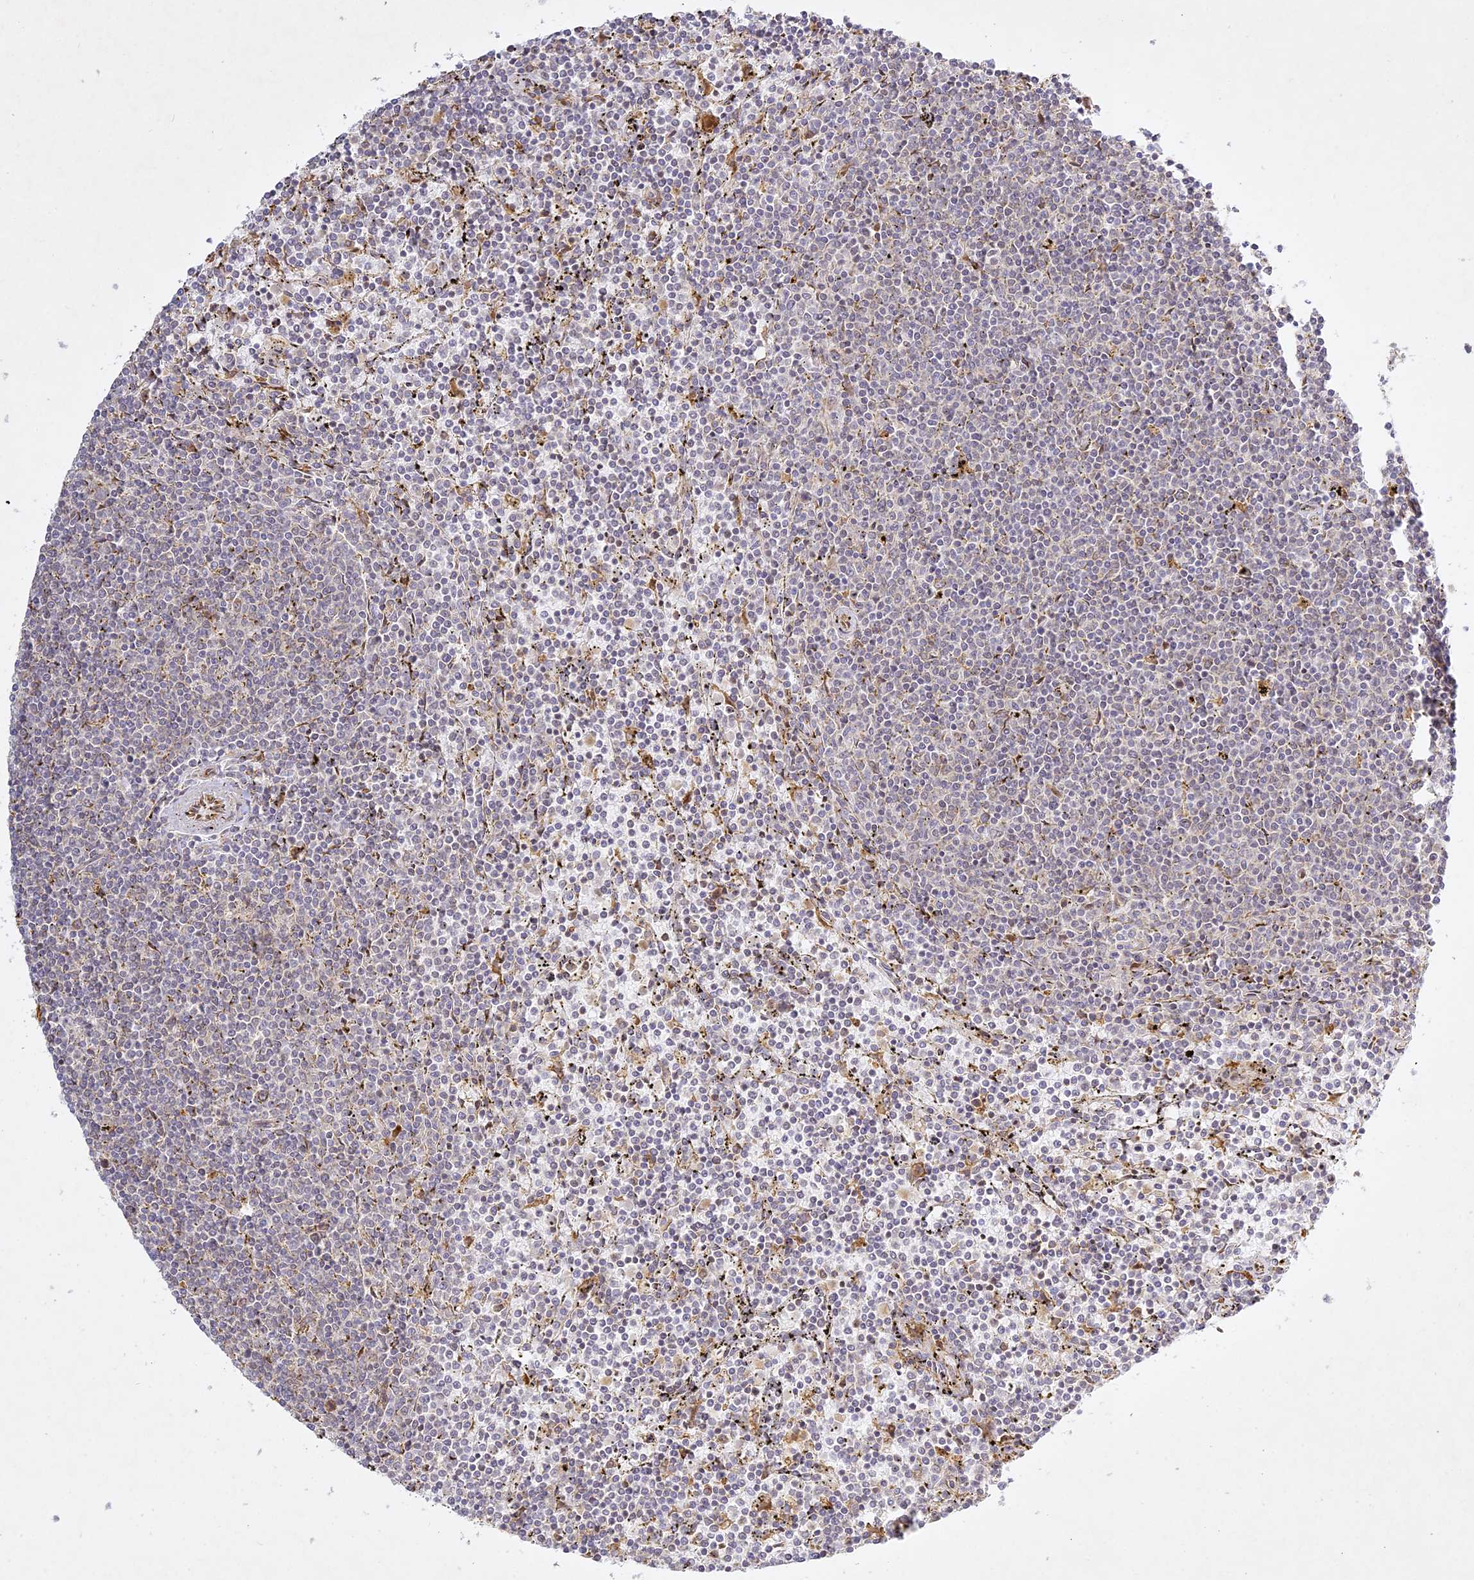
{"staining": {"intensity": "negative", "quantity": "none", "location": "none"}, "tissue": "lymphoma", "cell_type": "Tumor cells", "image_type": "cancer", "snomed": [{"axis": "morphology", "description": "Malignant lymphoma, non-Hodgkin's type, Low grade"}, {"axis": "topography", "description": "Spleen"}], "caption": "Immunohistochemistry histopathology image of human lymphoma stained for a protein (brown), which demonstrates no positivity in tumor cells.", "gene": "SLC30A5", "patient": {"sex": "female", "age": 50}}